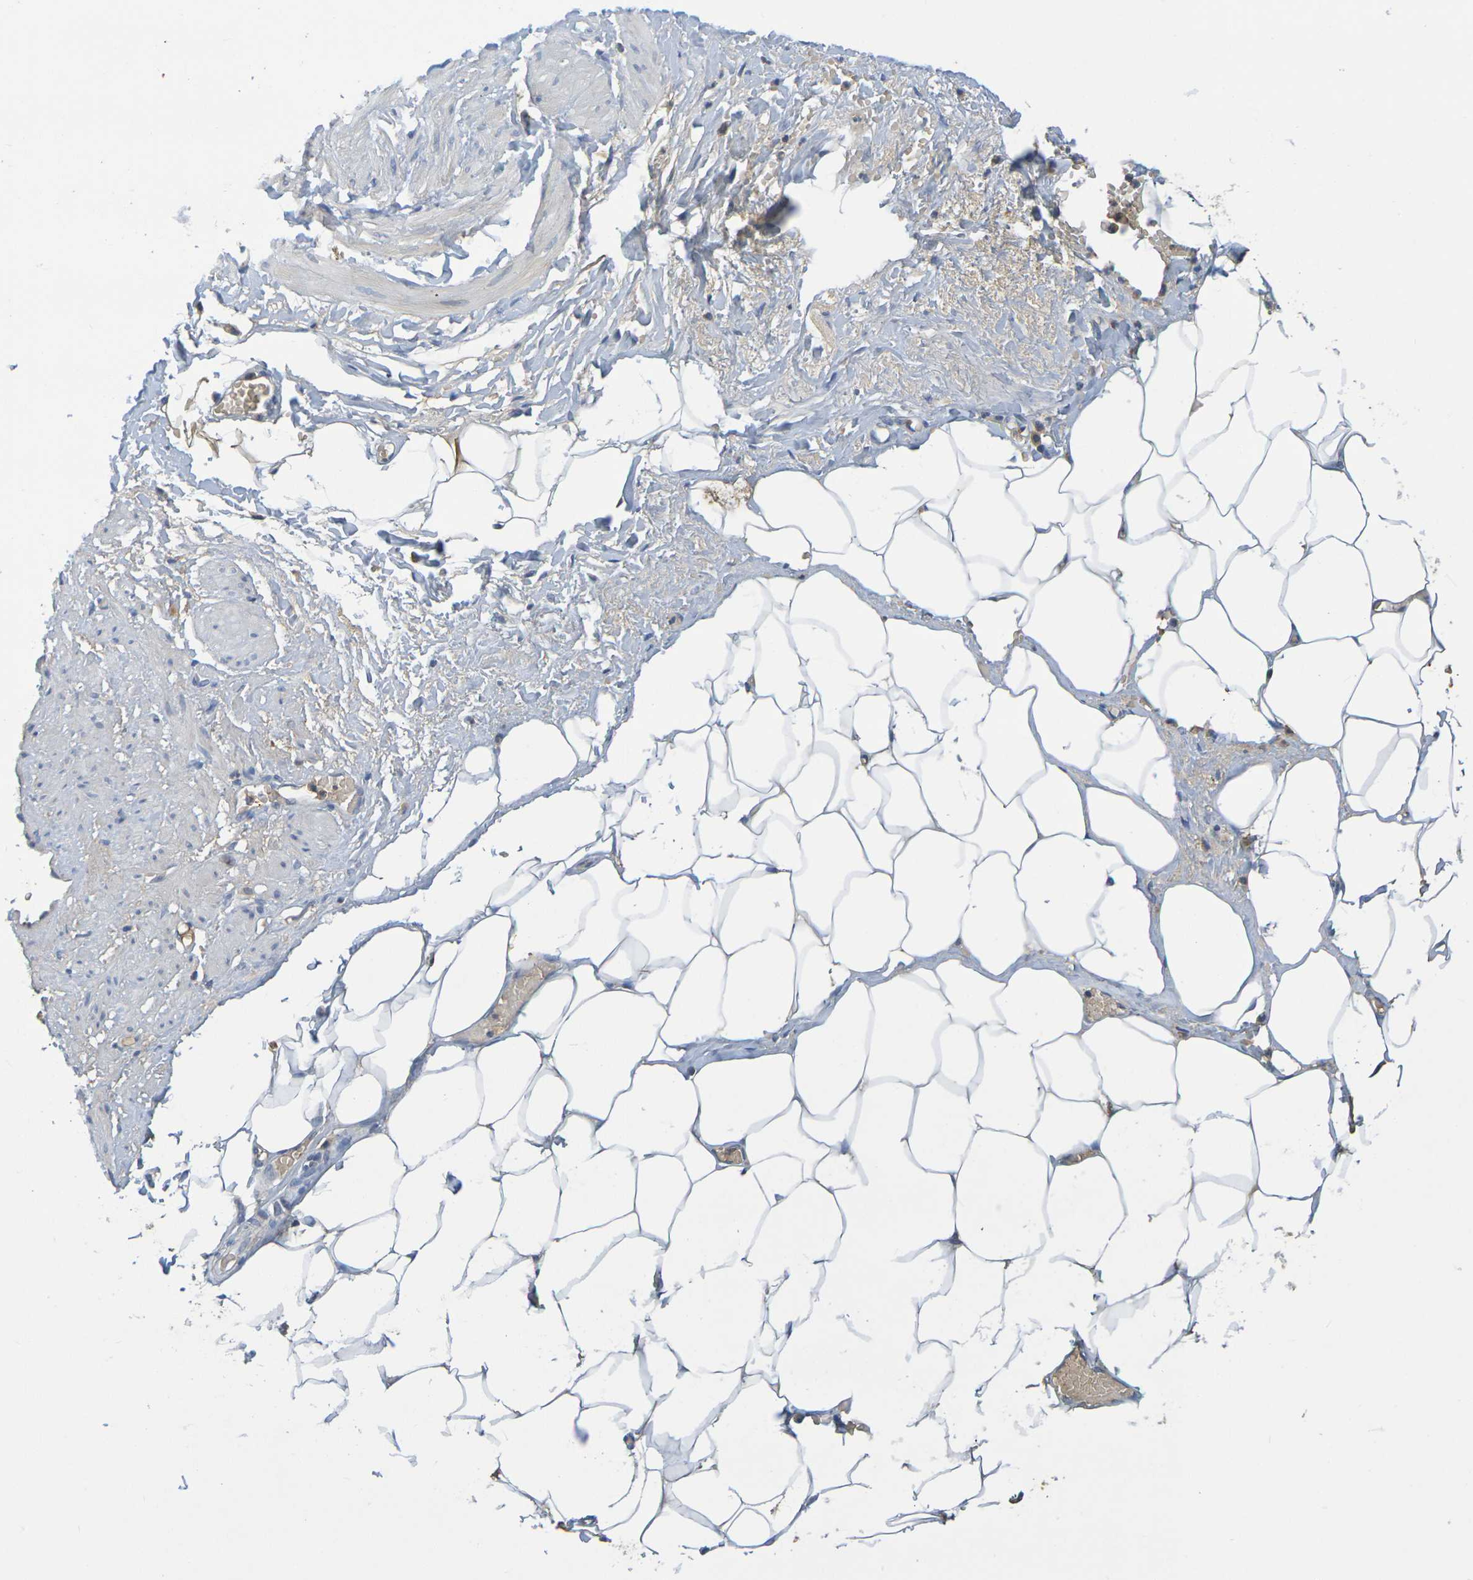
{"staining": {"intensity": "weak", "quantity": "25%-75%", "location": "cytoplasmic/membranous"}, "tissue": "adipose tissue", "cell_type": "Adipocytes", "image_type": "normal", "snomed": [{"axis": "morphology", "description": "Normal tissue, NOS"}, {"axis": "topography", "description": "Soft tissue"}, {"axis": "topography", "description": "Vascular tissue"}], "caption": "Immunohistochemistry (DAB) staining of normal human adipose tissue displays weak cytoplasmic/membranous protein positivity in approximately 25%-75% of adipocytes.", "gene": "C1QA", "patient": {"sex": "female", "age": 35}}